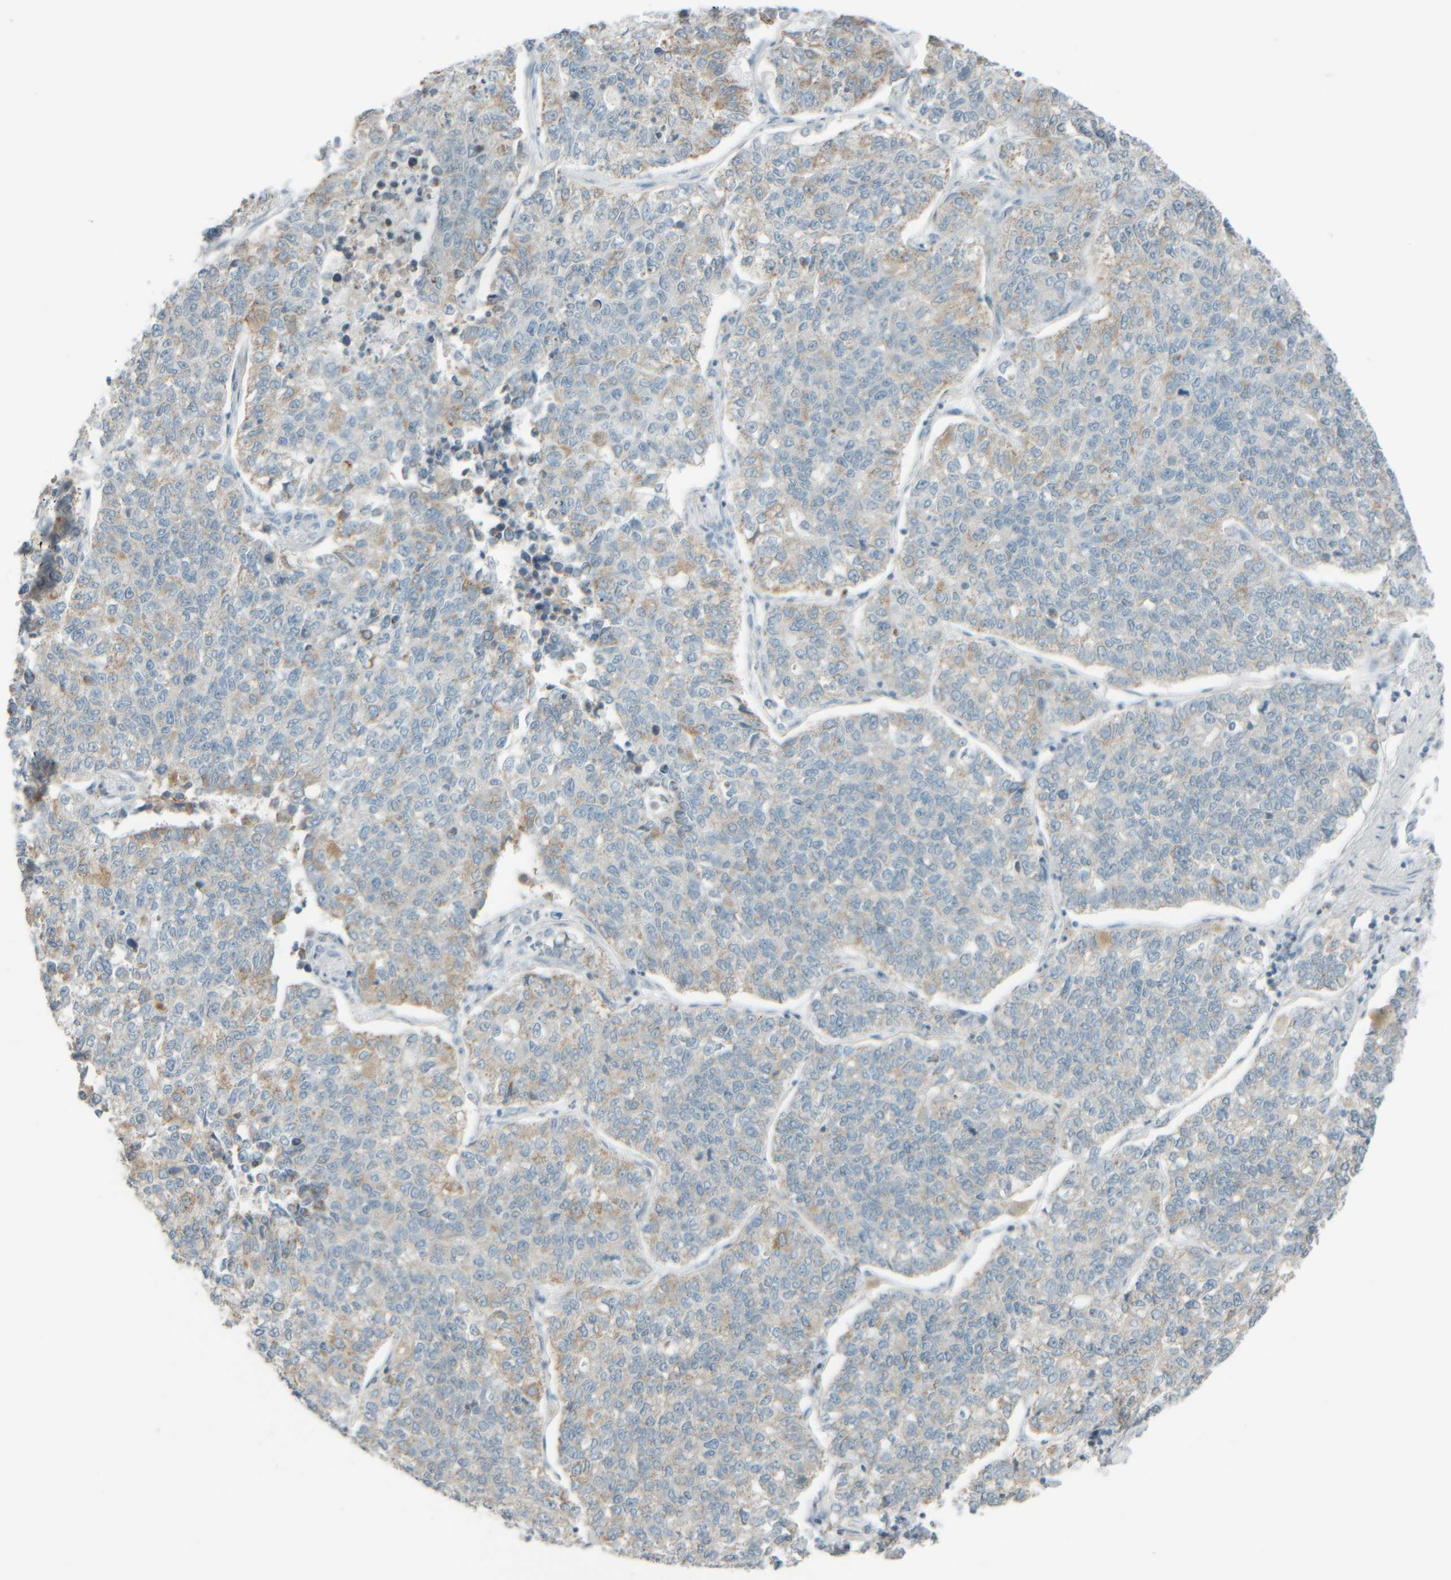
{"staining": {"intensity": "weak", "quantity": "25%-75%", "location": "cytoplasmic/membranous"}, "tissue": "lung cancer", "cell_type": "Tumor cells", "image_type": "cancer", "snomed": [{"axis": "morphology", "description": "Adenocarcinoma, NOS"}, {"axis": "topography", "description": "Lung"}], "caption": "High-power microscopy captured an immunohistochemistry (IHC) histopathology image of lung cancer (adenocarcinoma), revealing weak cytoplasmic/membranous staining in approximately 25%-75% of tumor cells. The staining was performed using DAB to visualize the protein expression in brown, while the nuclei were stained in blue with hematoxylin (Magnification: 20x).", "gene": "PTGES3L-AARSD1", "patient": {"sex": "male", "age": 49}}